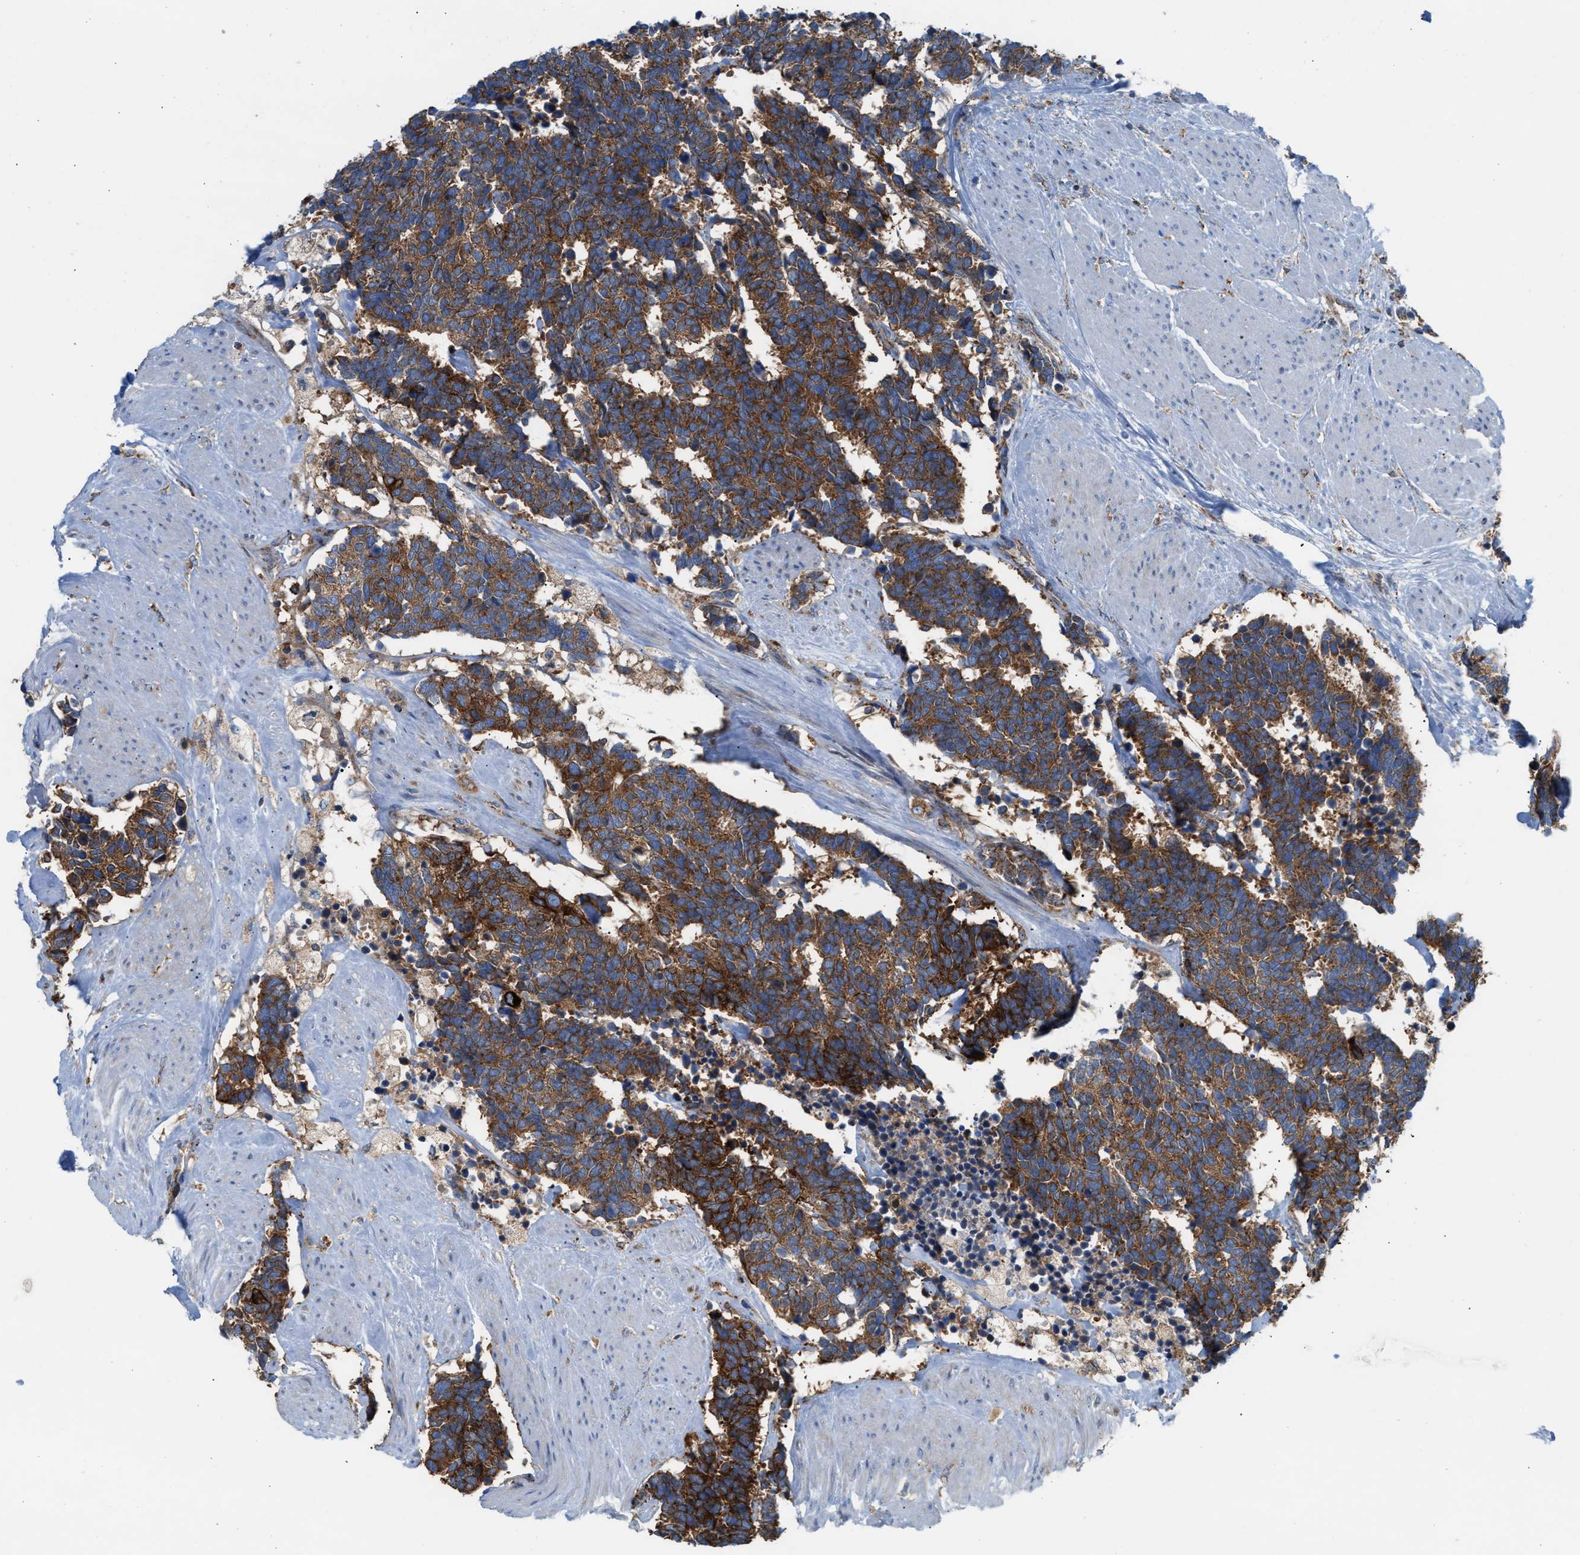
{"staining": {"intensity": "strong", "quantity": ">75%", "location": "cytoplasmic/membranous"}, "tissue": "carcinoid", "cell_type": "Tumor cells", "image_type": "cancer", "snomed": [{"axis": "morphology", "description": "Carcinoma, NOS"}, {"axis": "morphology", "description": "Carcinoid, malignant, NOS"}, {"axis": "topography", "description": "Urinary bladder"}], "caption": "Carcinoma stained with a brown dye reveals strong cytoplasmic/membranous positive staining in approximately >75% of tumor cells.", "gene": "TBC1D15", "patient": {"sex": "male", "age": 57}}